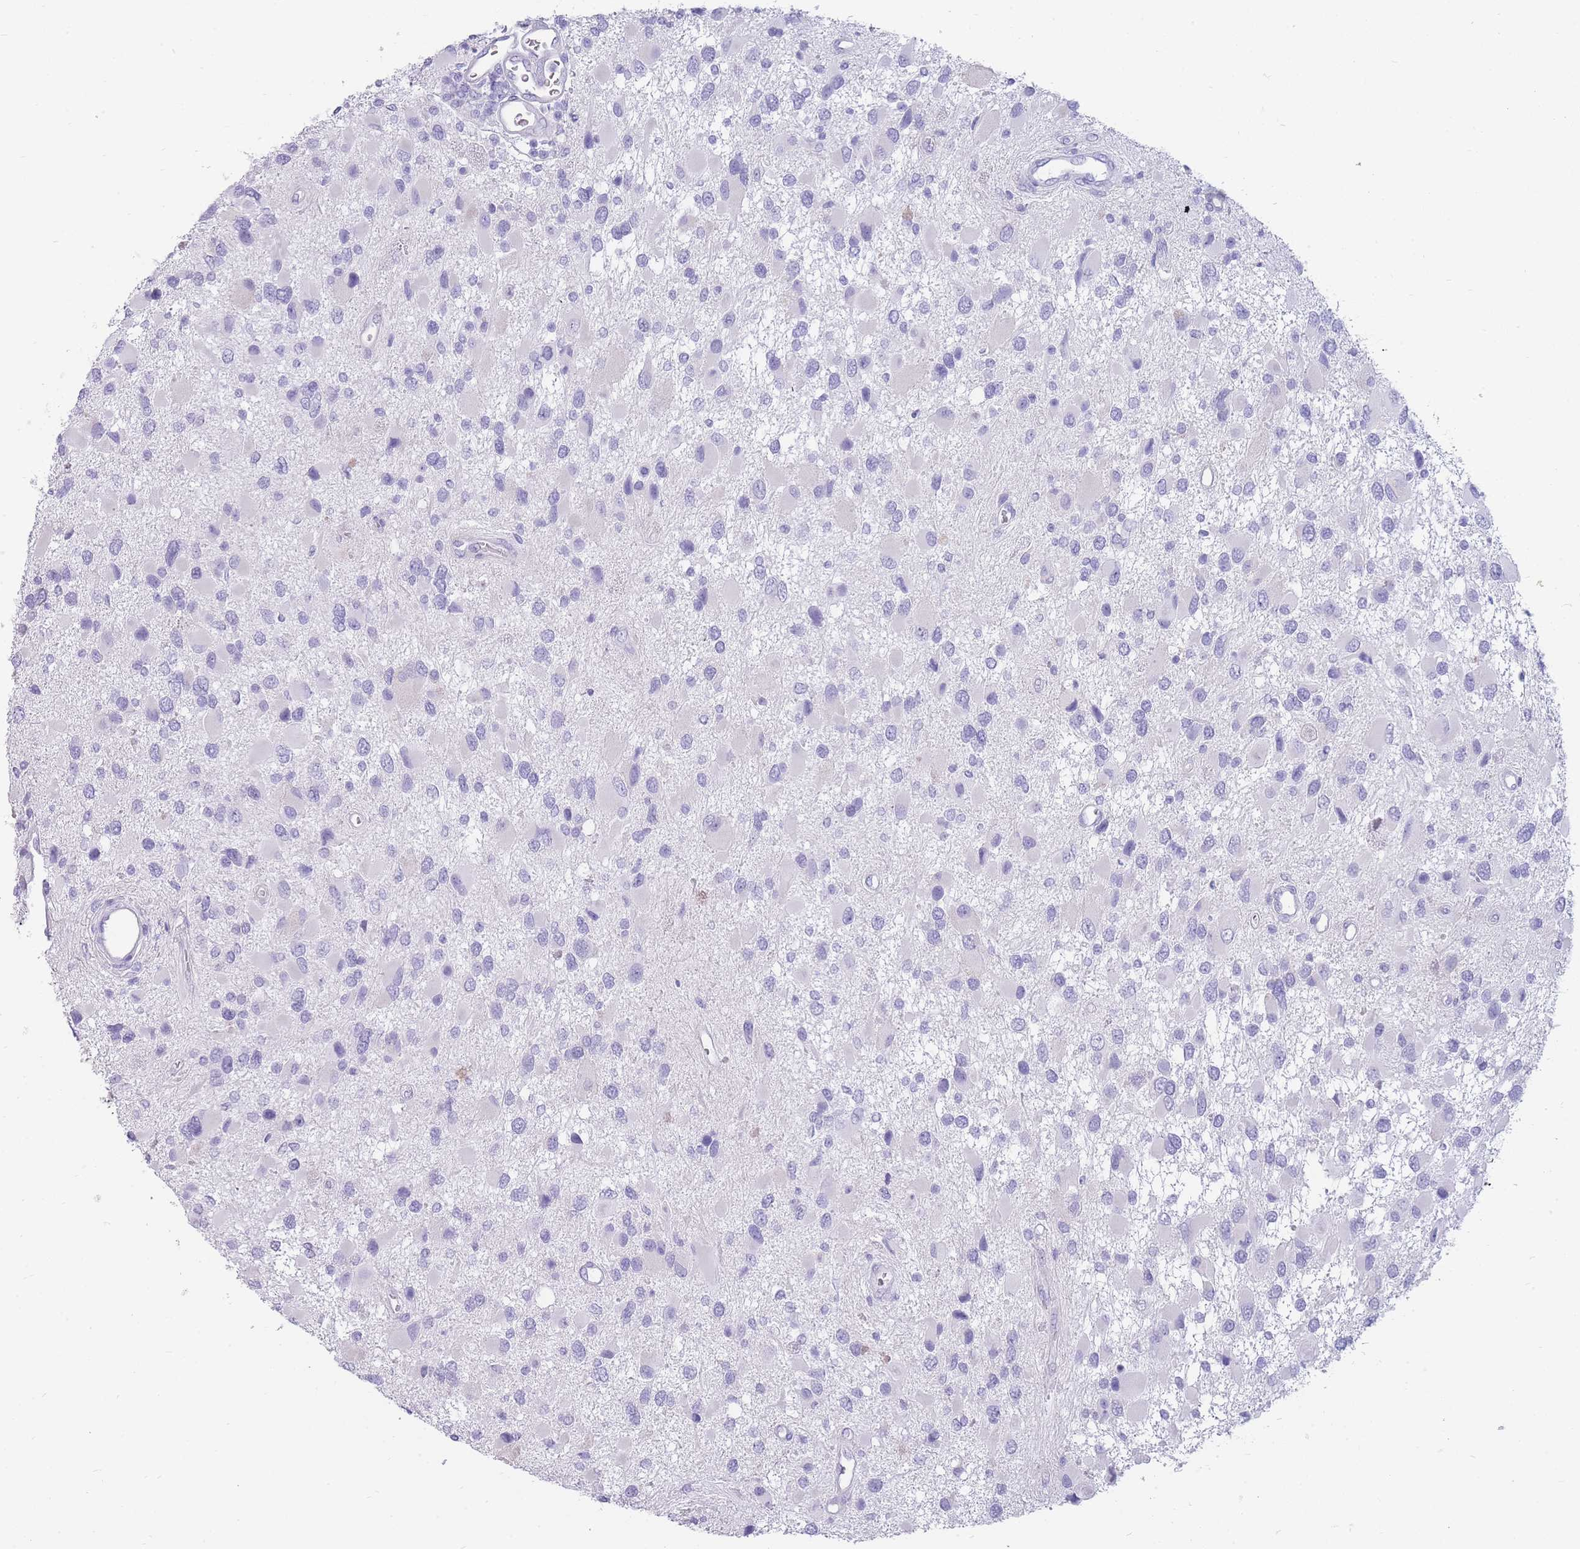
{"staining": {"intensity": "negative", "quantity": "none", "location": "none"}, "tissue": "glioma", "cell_type": "Tumor cells", "image_type": "cancer", "snomed": [{"axis": "morphology", "description": "Glioma, malignant, High grade"}, {"axis": "topography", "description": "Brain"}], "caption": "Immunohistochemistry of human glioma reveals no expression in tumor cells. (DAB immunohistochemistry with hematoxylin counter stain).", "gene": "UPK1A", "patient": {"sex": "male", "age": 53}}